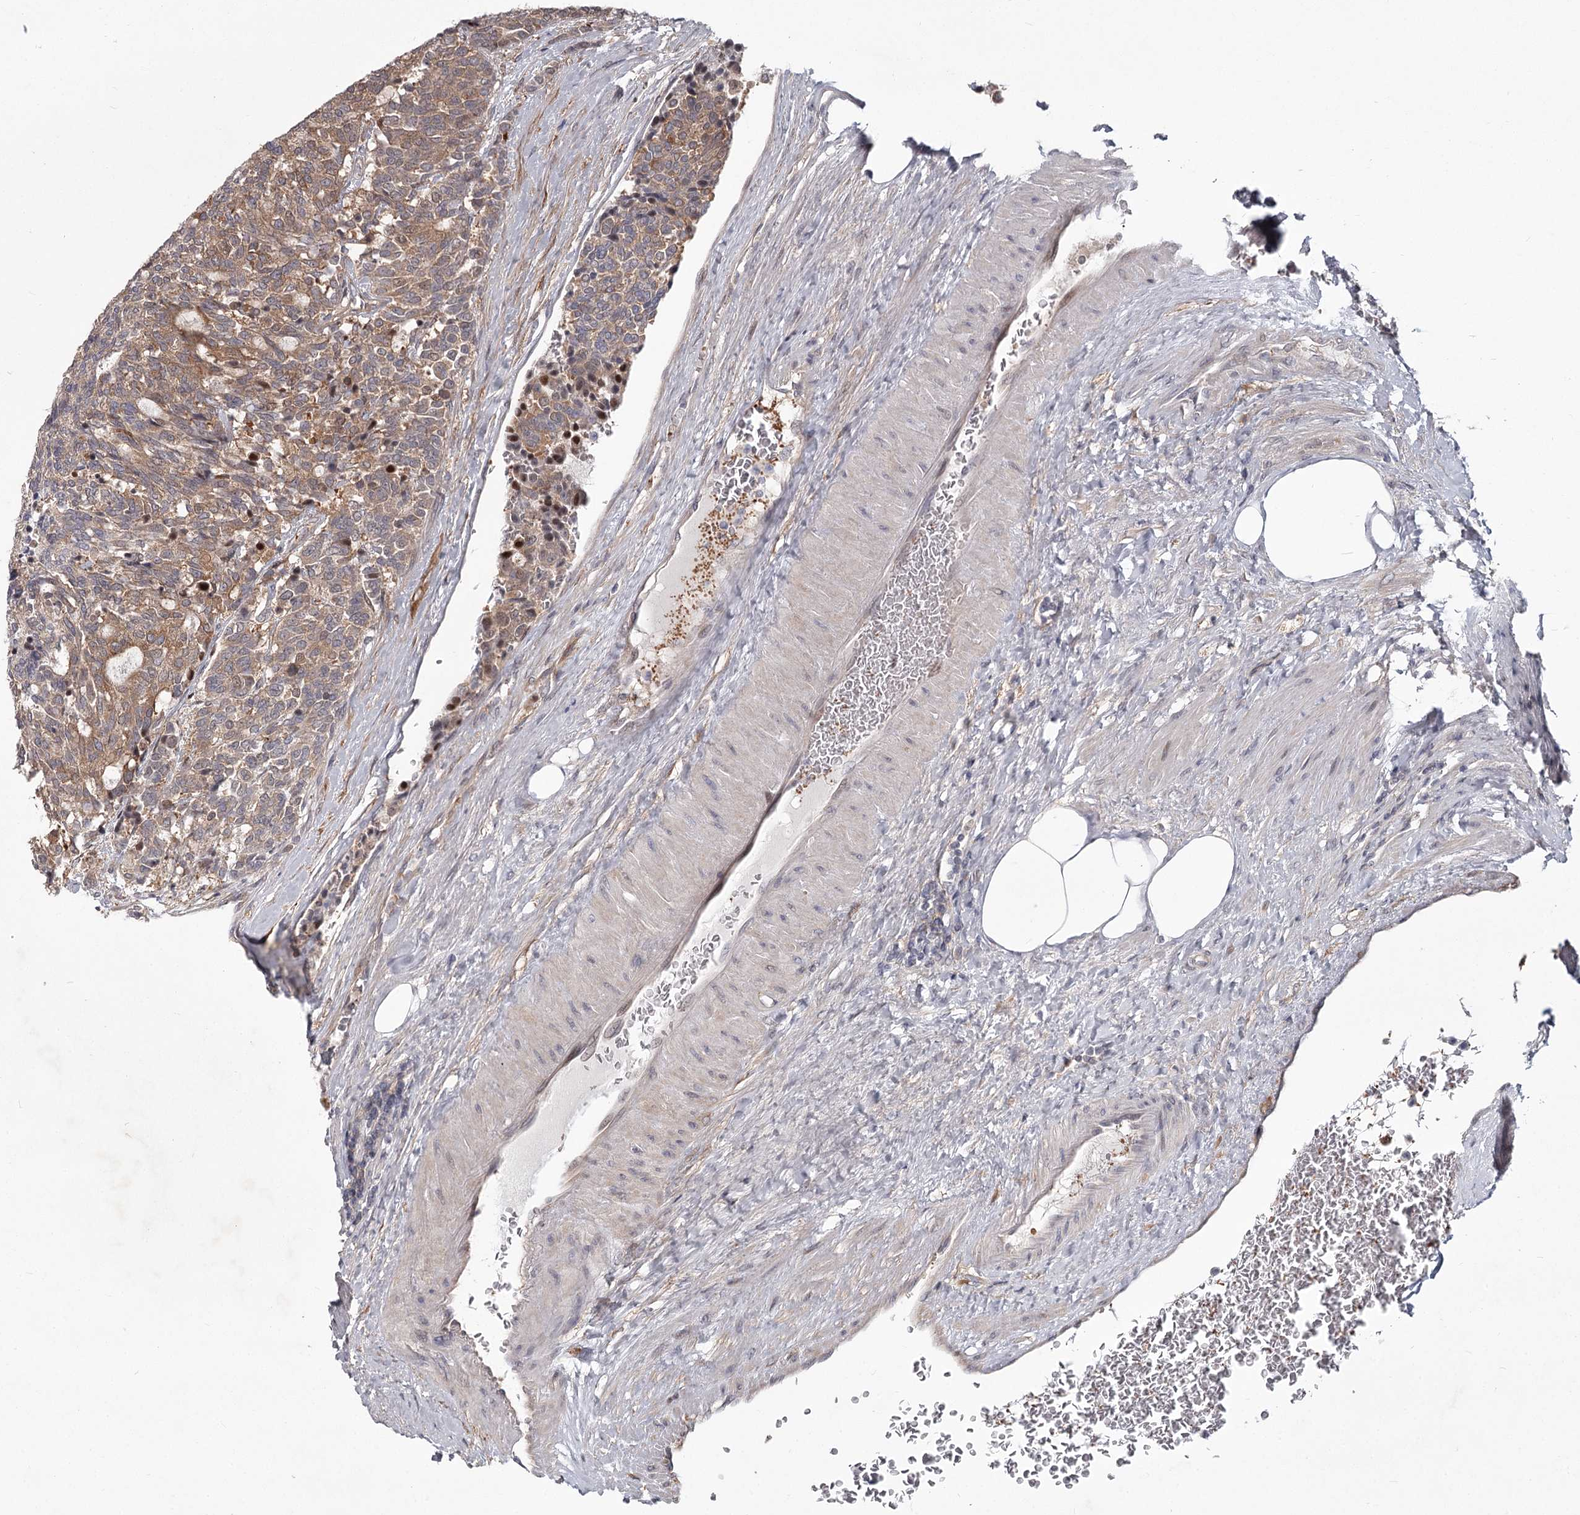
{"staining": {"intensity": "moderate", "quantity": ">75%", "location": "cytoplasmic/membranous"}, "tissue": "carcinoid", "cell_type": "Tumor cells", "image_type": "cancer", "snomed": [{"axis": "morphology", "description": "Carcinoid, malignant, NOS"}, {"axis": "topography", "description": "Pancreas"}], "caption": "Carcinoid was stained to show a protein in brown. There is medium levels of moderate cytoplasmic/membranous staining in approximately >75% of tumor cells.", "gene": "CCNG2", "patient": {"sex": "female", "age": 54}}